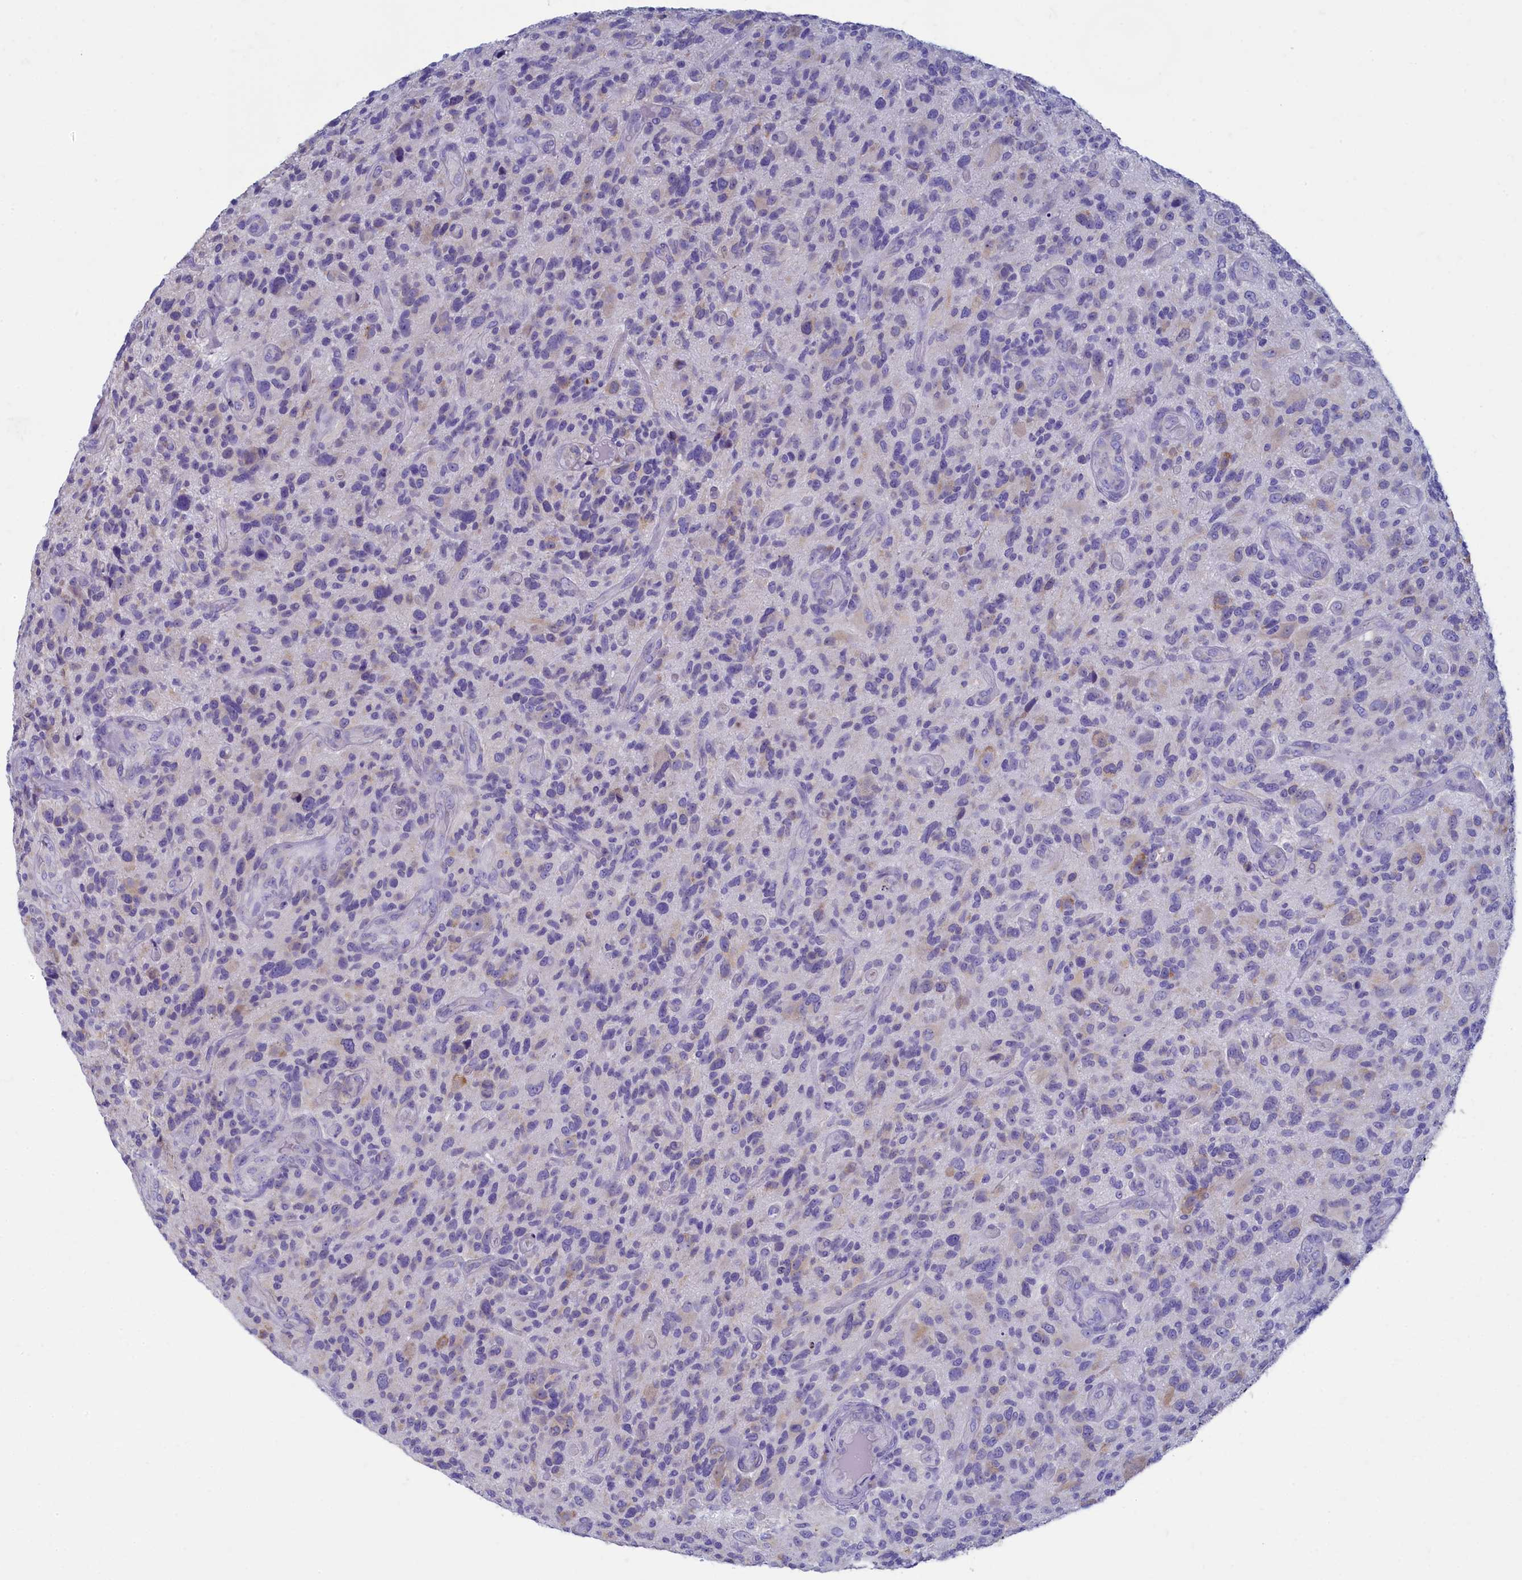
{"staining": {"intensity": "negative", "quantity": "none", "location": "none"}, "tissue": "glioma", "cell_type": "Tumor cells", "image_type": "cancer", "snomed": [{"axis": "morphology", "description": "Glioma, malignant, High grade"}, {"axis": "topography", "description": "Brain"}], "caption": "Immunohistochemistry (IHC) of malignant high-grade glioma displays no staining in tumor cells. (DAB (3,3'-diaminobenzidine) immunohistochemistry (IHC) visualized using brightfield microscopy, high magnification).", "gene": "SKA3", "patient": {"sex": "male", "age": 47}}